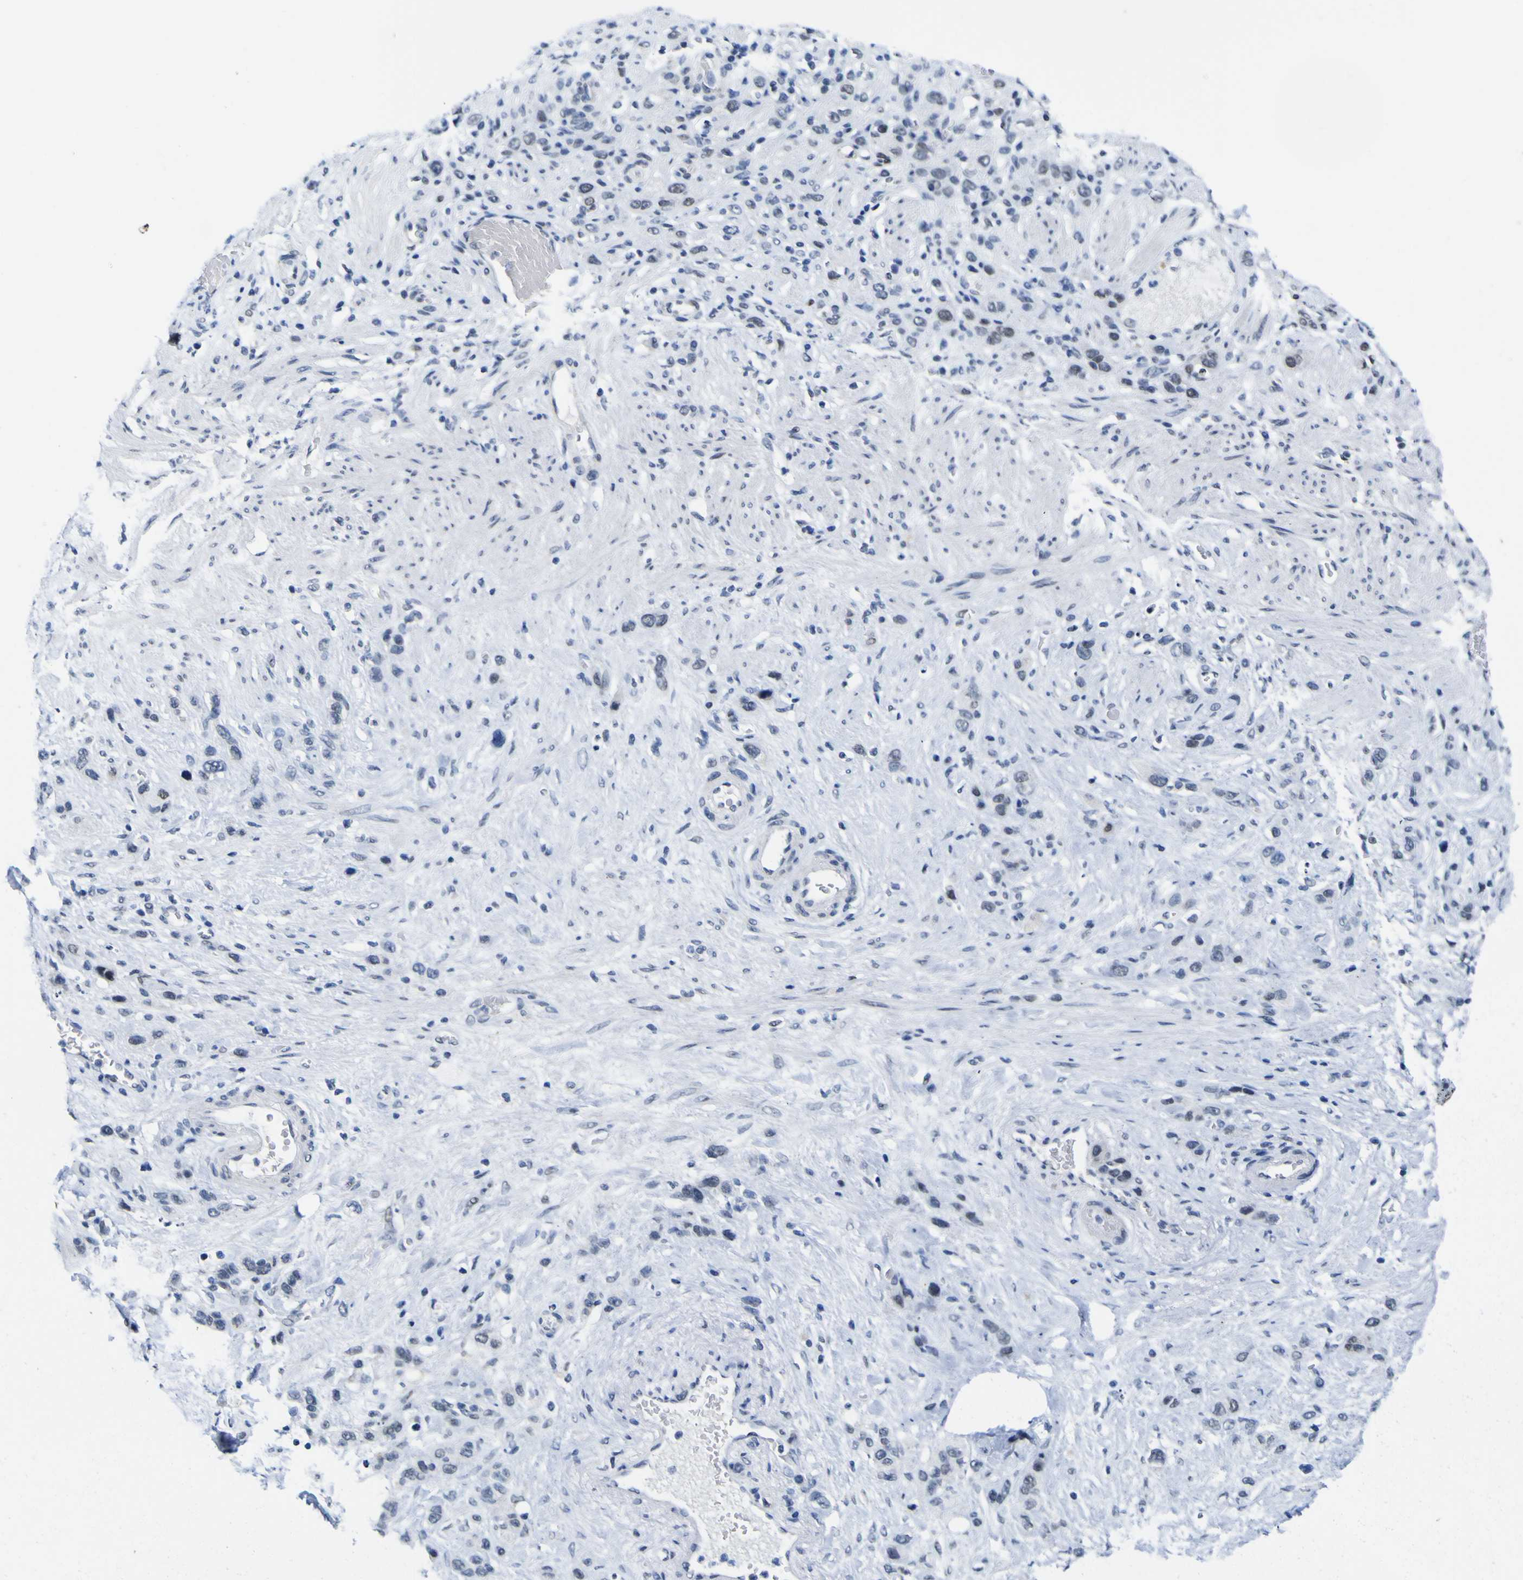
{"staining": {"intensity": "weak", "quantity": "<25%", "location": "nuclear"}, "tissue": "stomach cancer", "cell_type": "Tumor cells", "image_type": "cancer", "snomed": [{"axis": "morphology", "description": "Adenocarcinoma, NOS"}, {"axis": "morphology", "description": "Adenocarcinoma, High grade"}, {"axis": "topography", "description": "Stomach, upper"}, {"axis": "topography", "description": "Stomach, lower"}], "caption": "There is no significant positivity in tumor cells of stomach cancer.", "gene": "MBD3", "patient": {"sex": "female", "age": 65}}